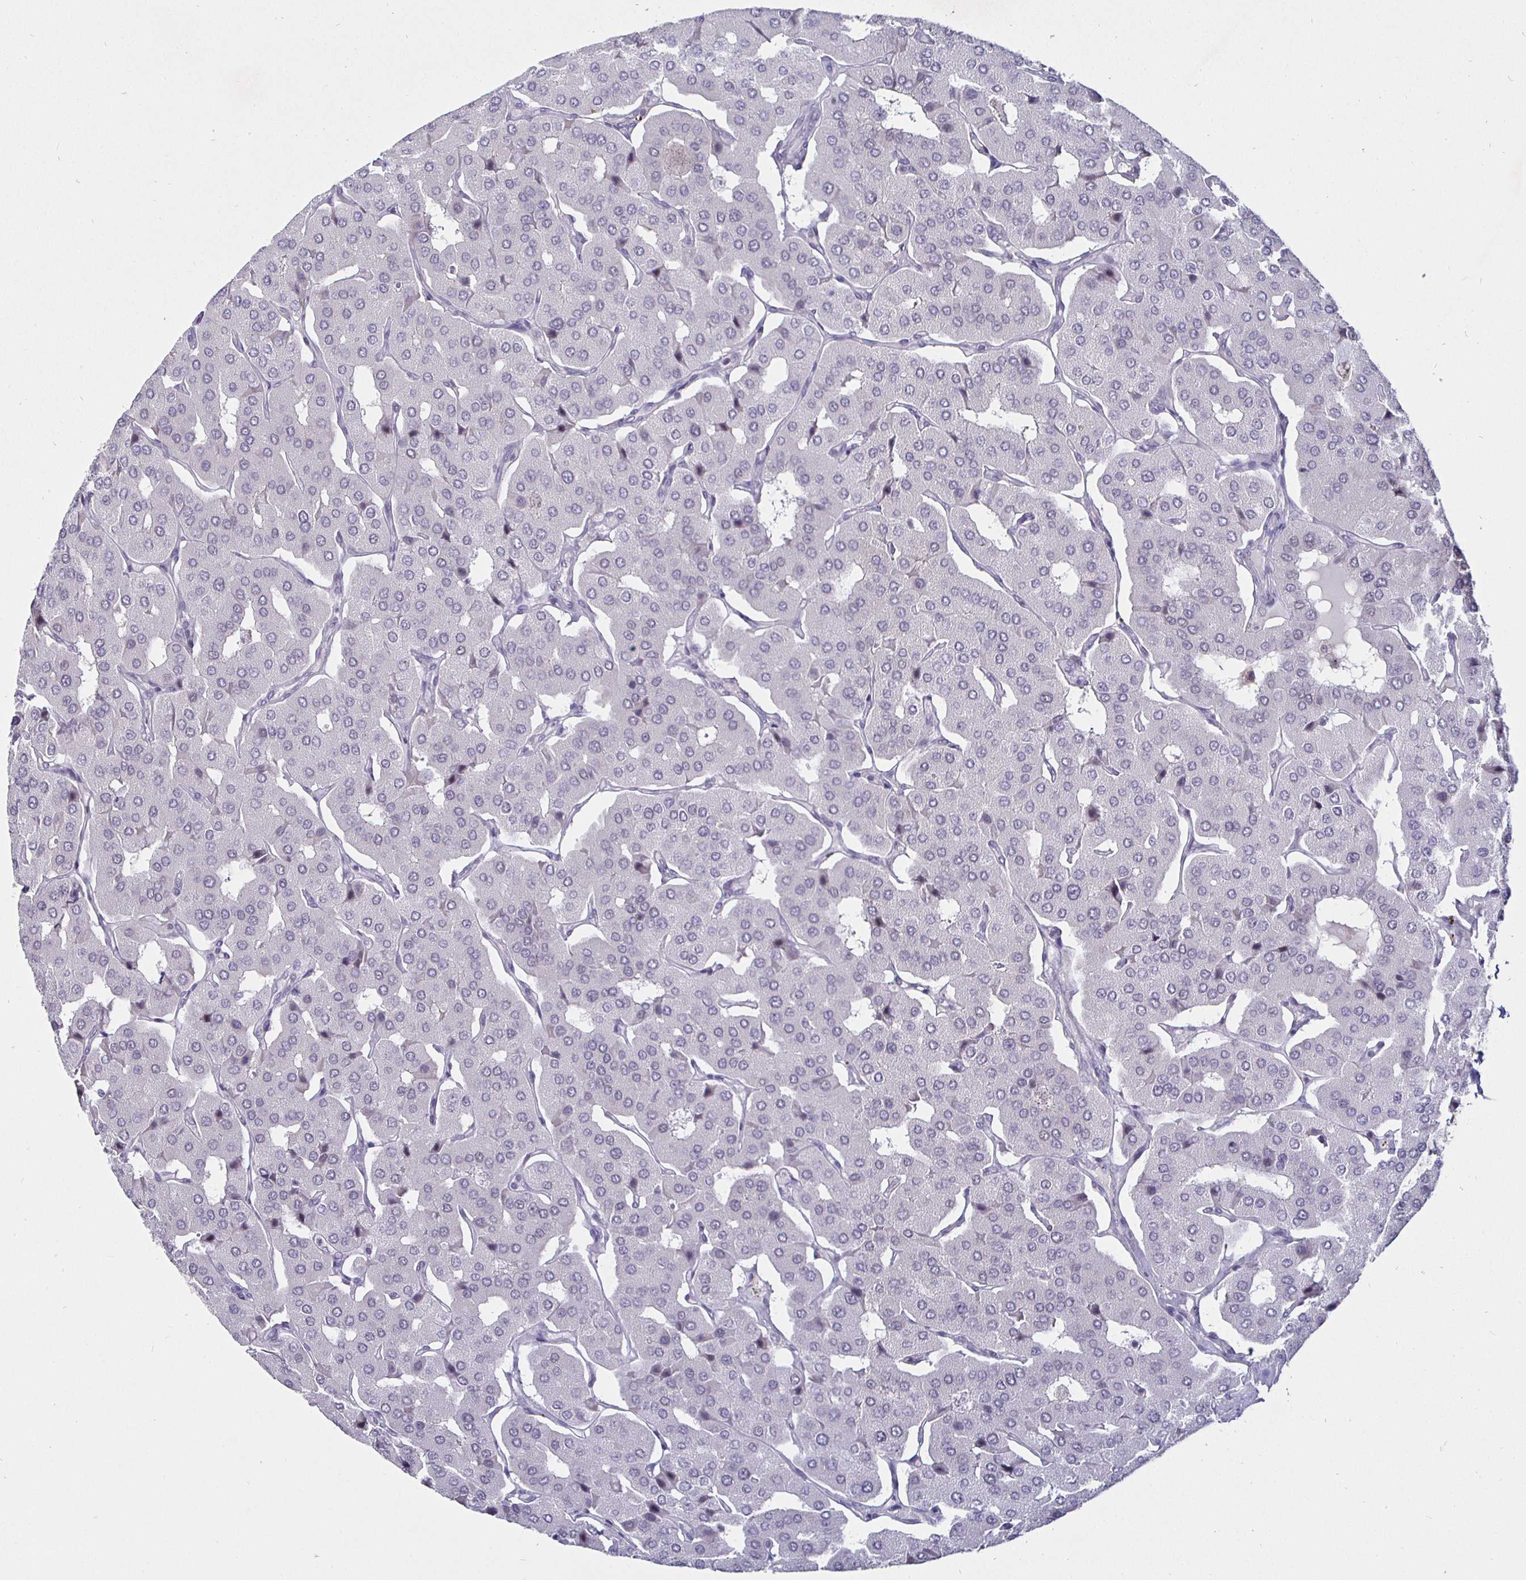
{"staining": {"intensity": "negative", "quantity": "none", "location": "none"}, "tissue": "parathyroid gland", "cell_type": "Glandular cells", "image_type": "normal", "snomed": [{"axis": "morphology", "description": "Normal tissue, NOS"}, {"axis": "morphology", "description": "Adenoma, NOS"}, {"axis": "topography", "description": "Parathyroid gland"}], "caption": "IHC of unremarkable parathyroid gland shows no expression in glandular cells.", "gene": "MLH1", "patient": {"sex": "female", "age": 86}}